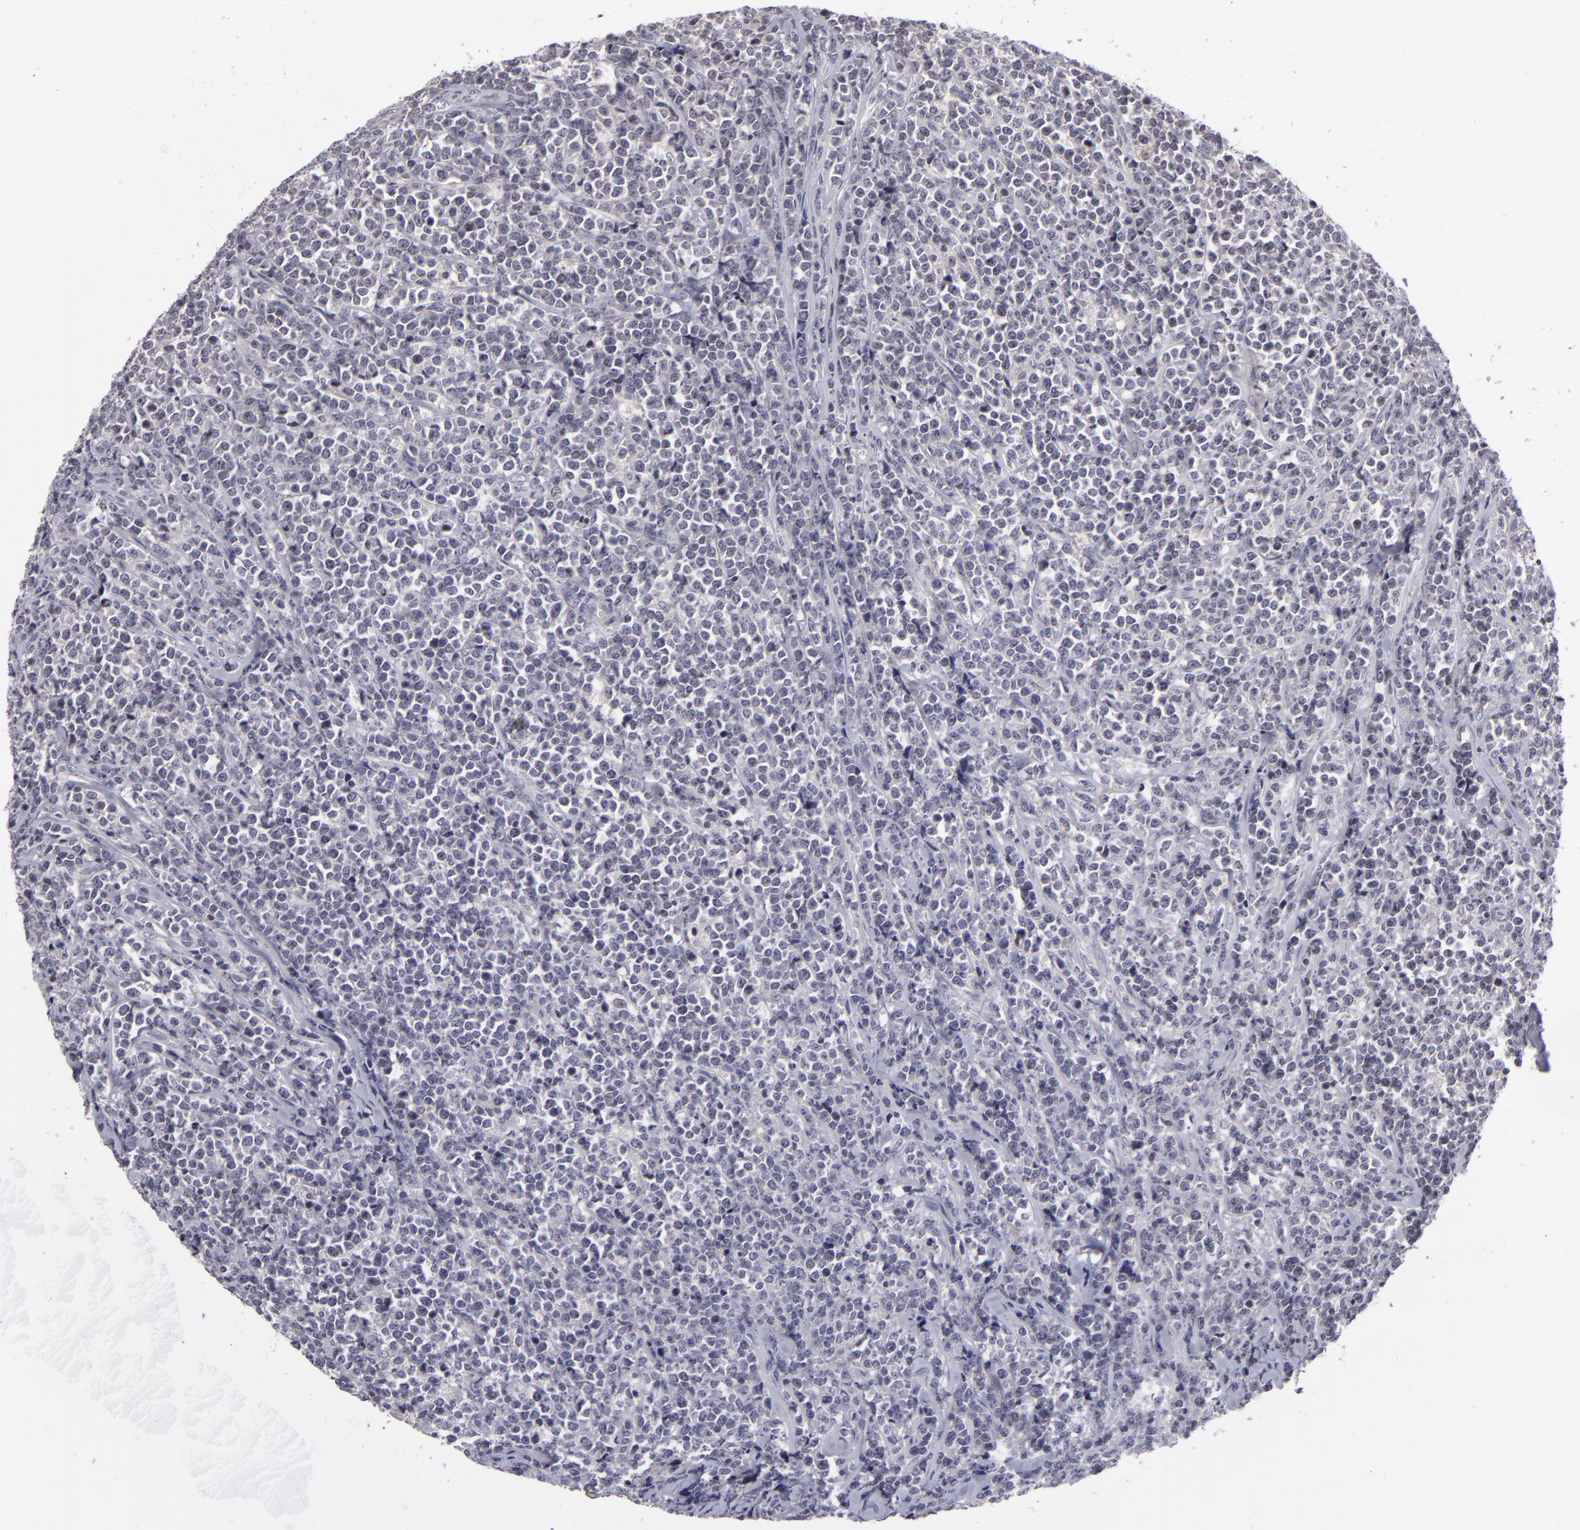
{"staining": {"intensity": "negative", "quantity": "none", "location": "none"}, "tissue": "lymphoma", "cell_type": "Tumor cells", "image_type": "cancer", "snomed": [{"axis": "morphology", "description": "Malignant lymphoma, non-Hodgkin's type, High grade"}, {"axis": "topography", "description": "Small intestine"}, {"axis": "topography", "description": "Colon"}], "caption": "This is an IHC image of human lymphoma. There is no positivity in tumor cells.", "gene": "AKAP6", "patient": {"sex": "male", "age": 8}}